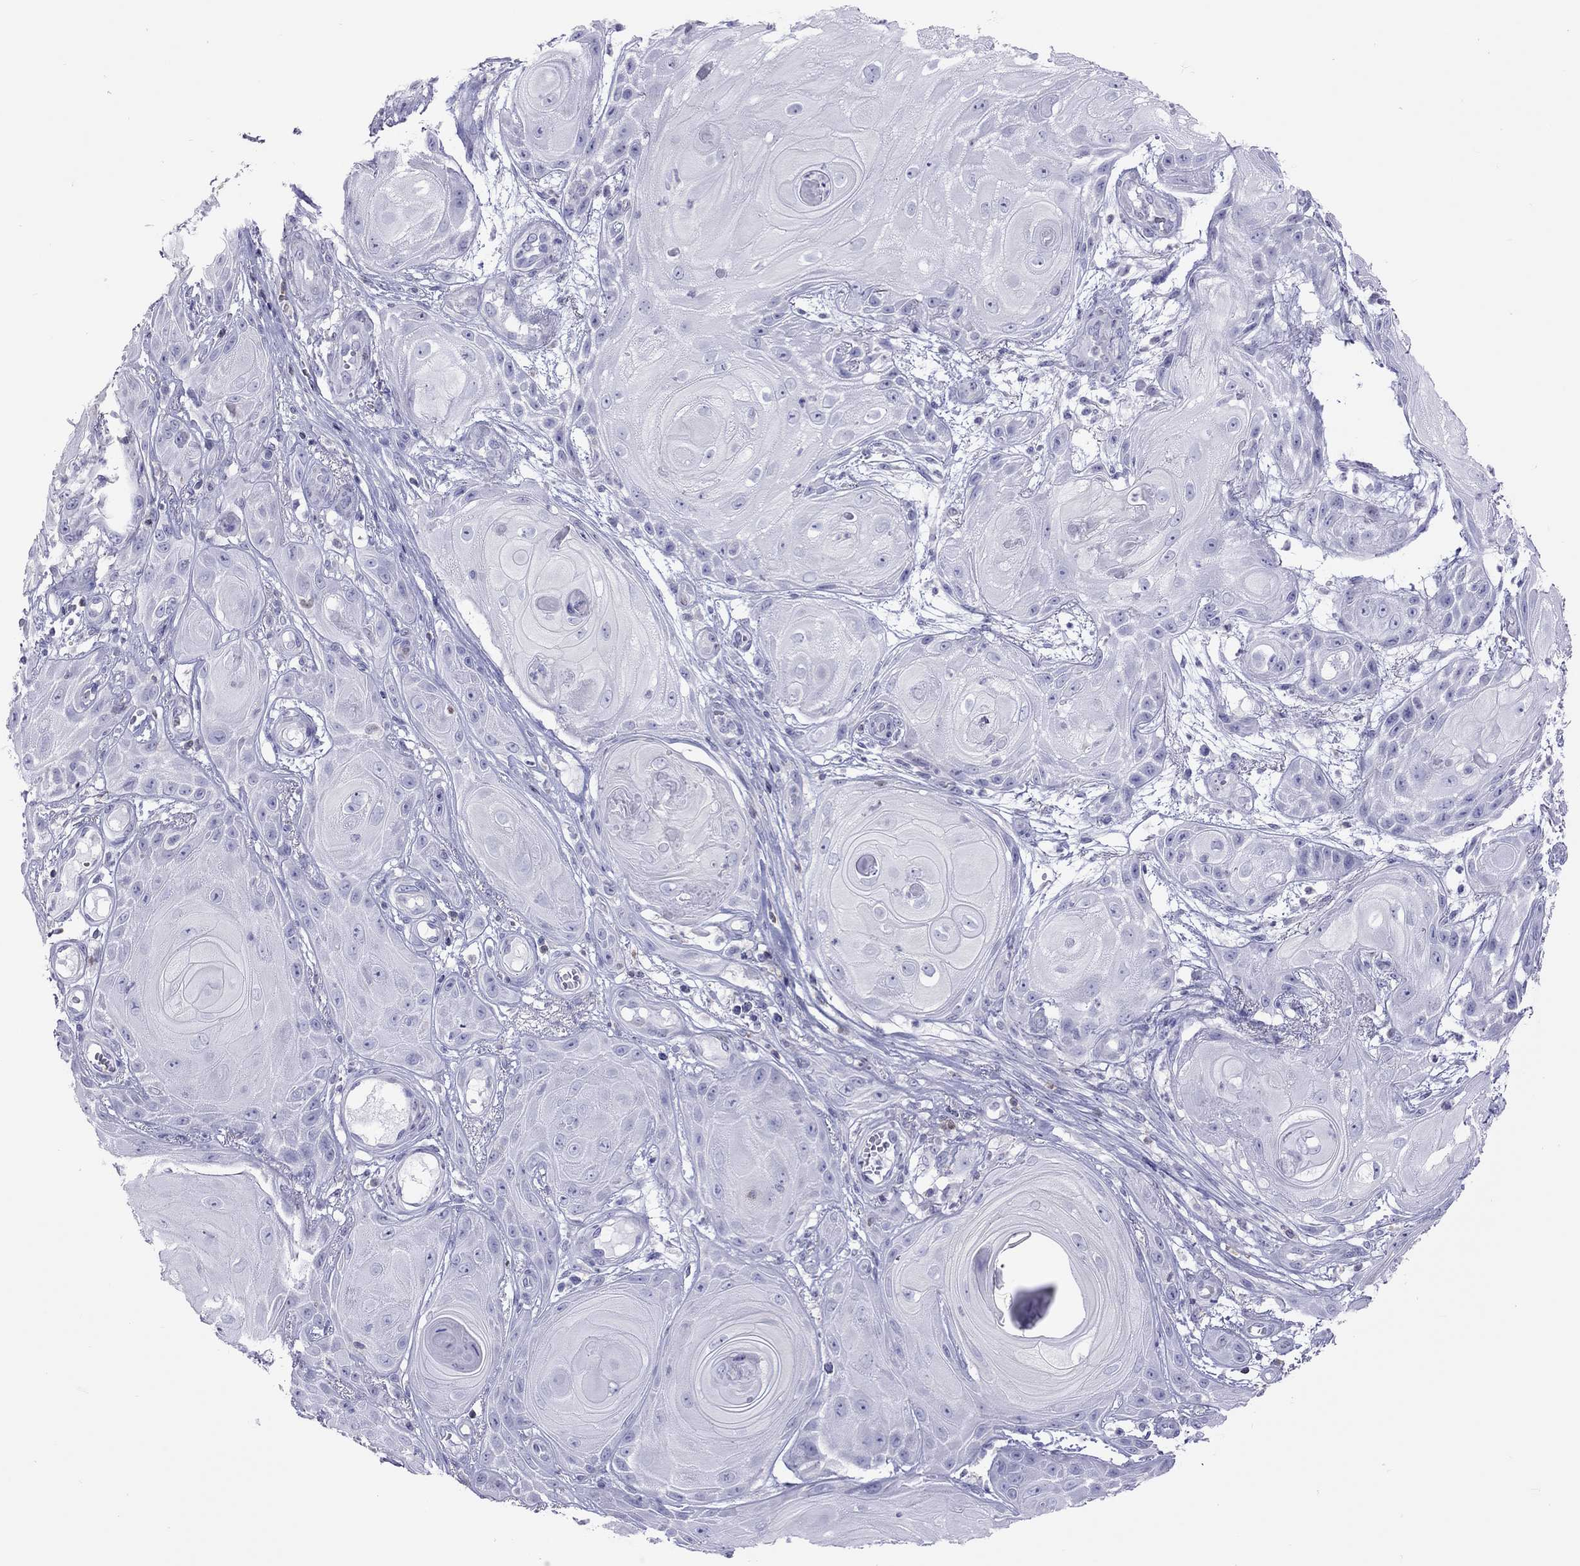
{"staining": {"intensity": "negative", "quantity": "none", "location": "none"}, "tissue": "skin cancer", "cell_type": "Tumor cells", "image_type": "cancer", "snomed": [{"axis": "morphology", "description": "Squamous cell carcinoma, NOS"}, {"axis": "topography", "description": "Skin"}], "caption": "A high-resolution image shows IHC staining of skin squamous cell carcinoma, which demonstrates no significant positivity in tumor cells. (Immunohistochemistry (ihc), brightfield microscopy, high magnification).", "gene": "STAG3", "patient": {"sex": "male", "age": 62}}